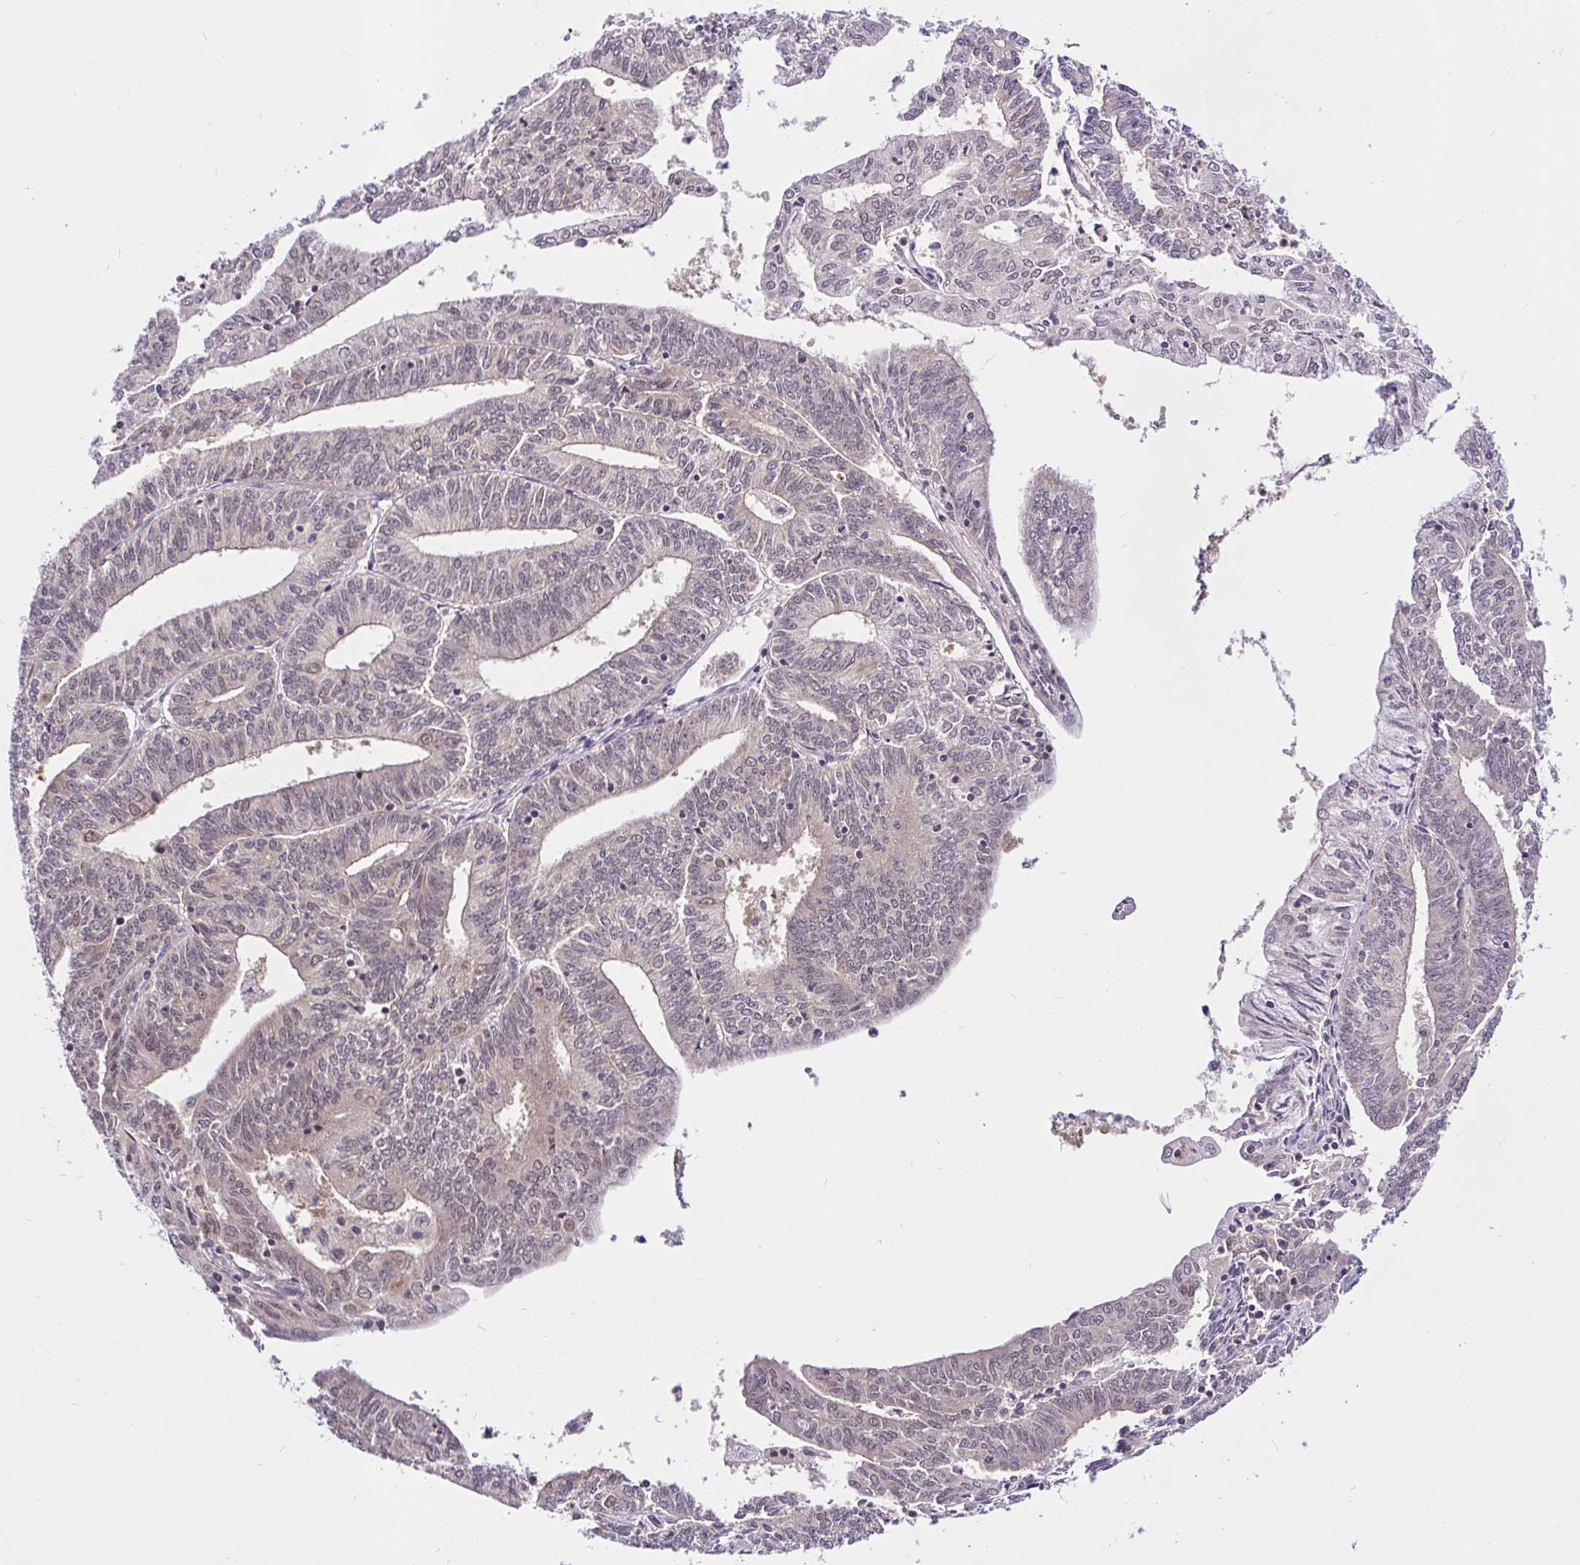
{"staining": {"intensity": "weak", "quantity": "25%-75%", "location": "cytoplasmic/membranous,nuclear"}, "tissue": "endometrial cancer", "cell_type": "Tumor cells", "image_type": "cancer", "snomed": [{"axis": "morphology", "description": "Adenocarcinoma, NOS"}, {"axis": "topography", "description": "Endometrium"}], "caption": "Human adenocarcinoma (endometrial) stained with a protein marker reveals weak staining in tumor cells.", "gene": "UBE2M", "patient": {"sex": "female", "age": 61}}